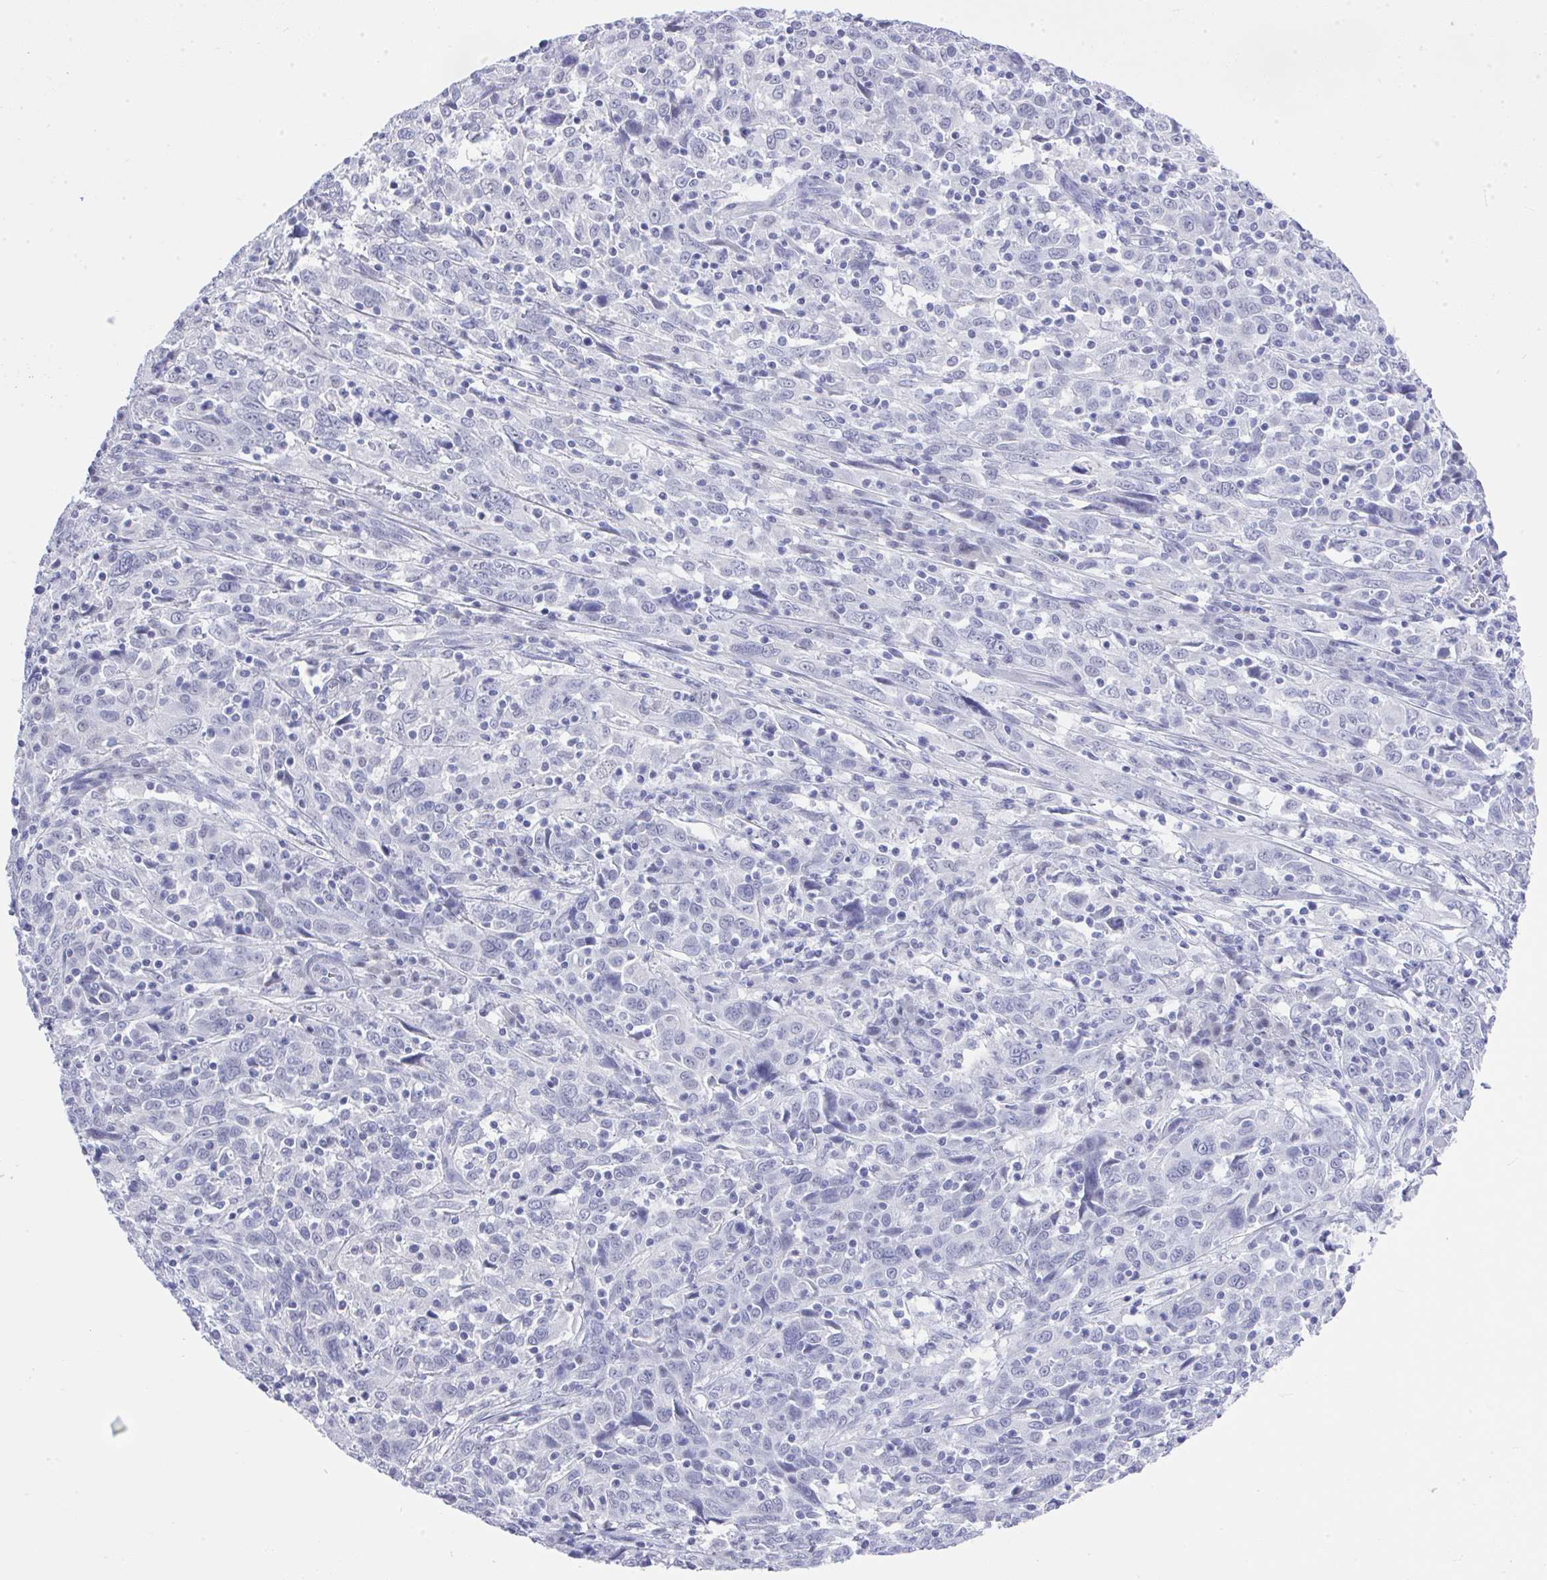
{"staining": {"intensity": "negative", "quantity": "none", "location": "none"}, "tissue": "cervical cancer", "cell_type": "Tumor cells", "image_type": "cancer", "snomed": [{"axis": "morphology", "description": "Squamous cell carcinoma, NOS"}, {"axis": "topography", "description": "Cervix"}], "caption": "Immunohistochemistry micrograph of human cervical cancer stained for a protein (brown), which shows no positivity in tumor cells.", "gene": "MS4A12", "patient": {"sex": "female", "age": 46}}